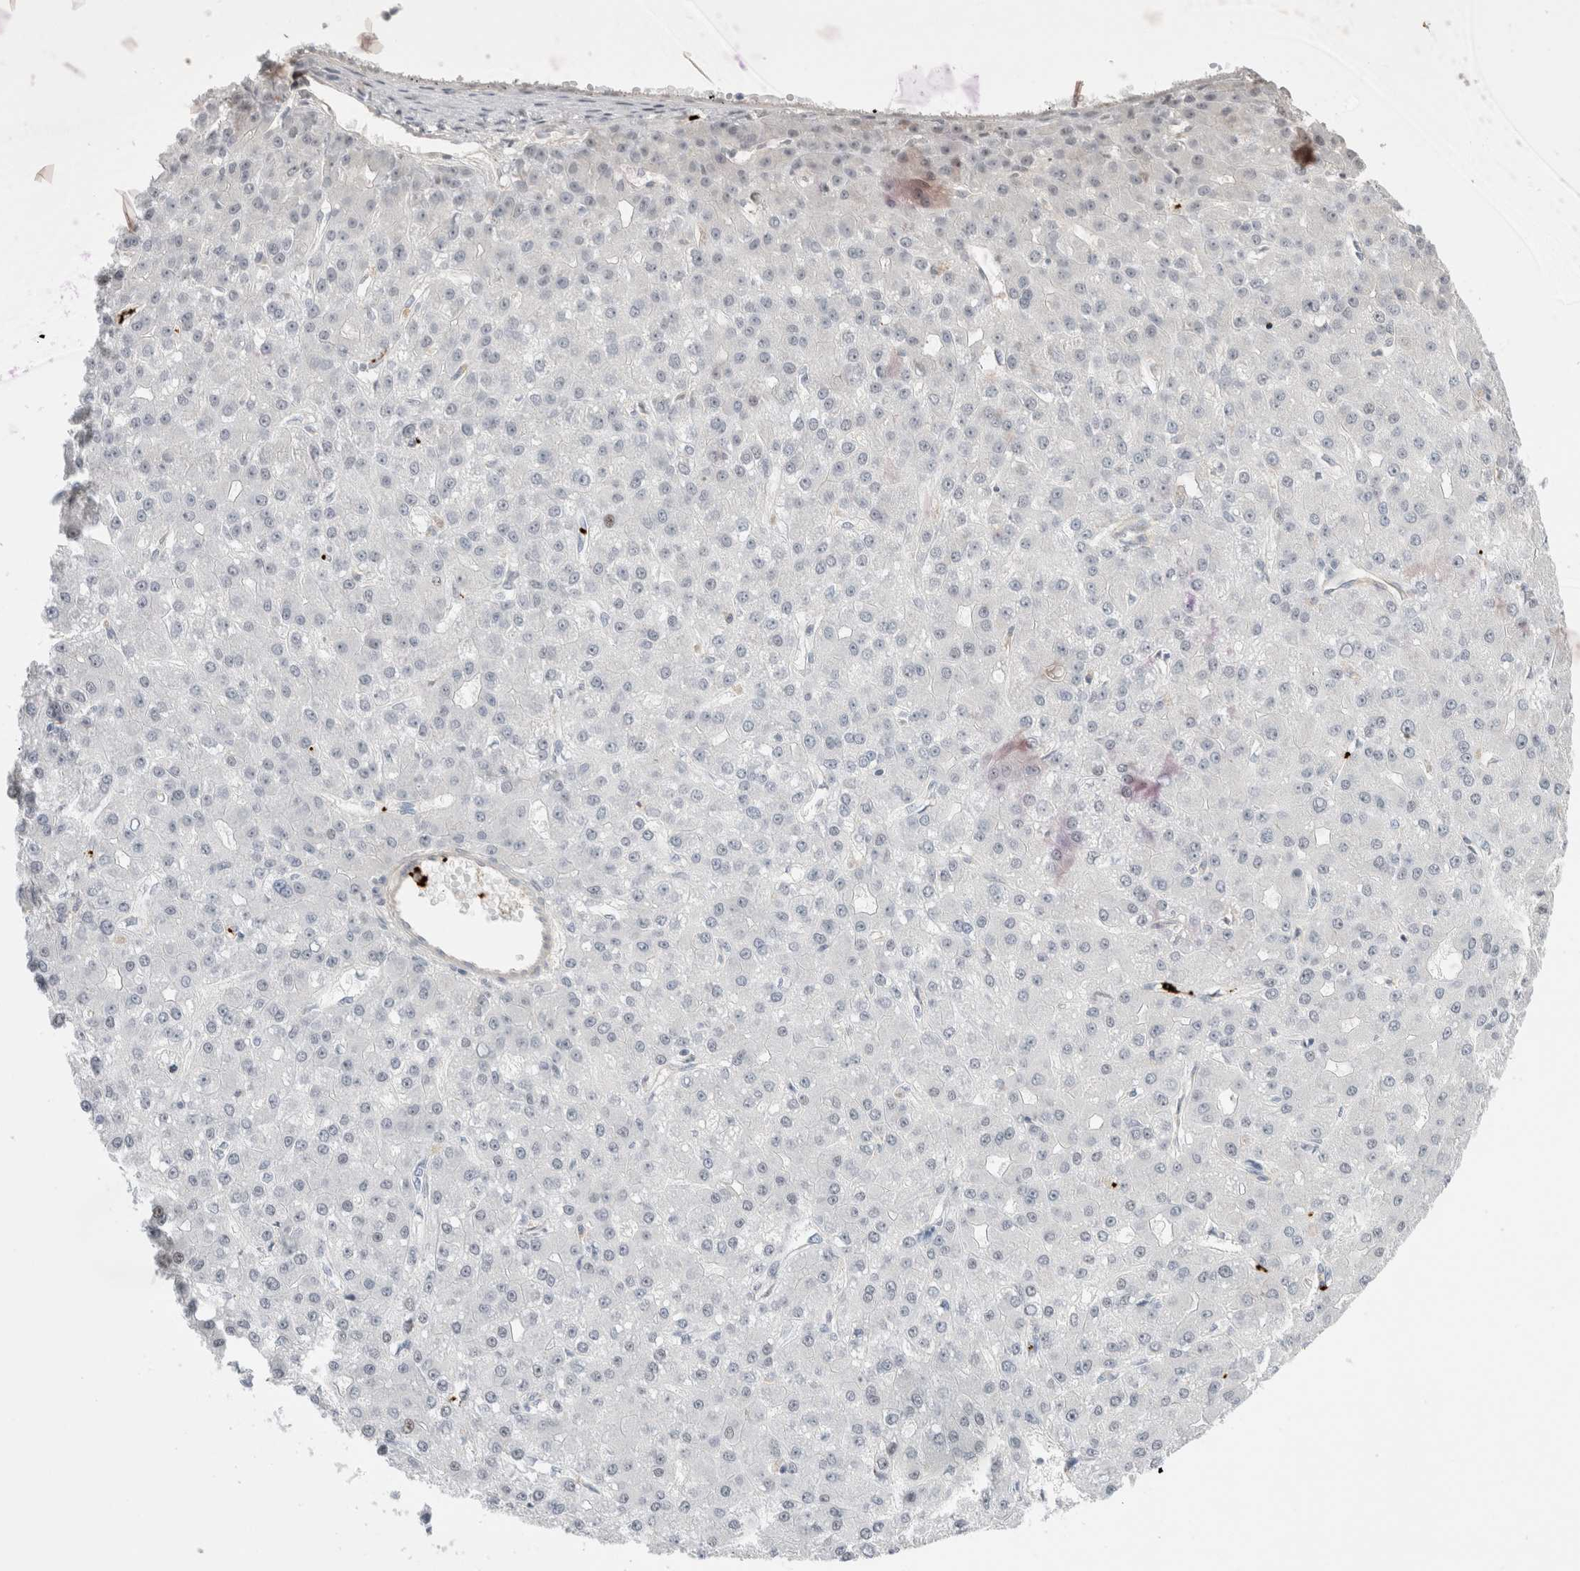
{"staining": {"intensity": "negative", "quantity": "none", "location": "none"}, "tissue": "liver cancer", "cell_type": "Tumor cells", "image_type": "cancer", "snomed": [{"axis": "morphology", "description": "Carcinoma, Hepatocellular, NOS"}, {"axis": "topography", "description": "Liver"}], "caption": "Human liver hepatocellular carcinoma stained for a protein using immunohistochemistry (IHC) exhibits no staining in tumor cells.", "gene": "VPS28", "patient": {"sex": "male", "age": 67}}